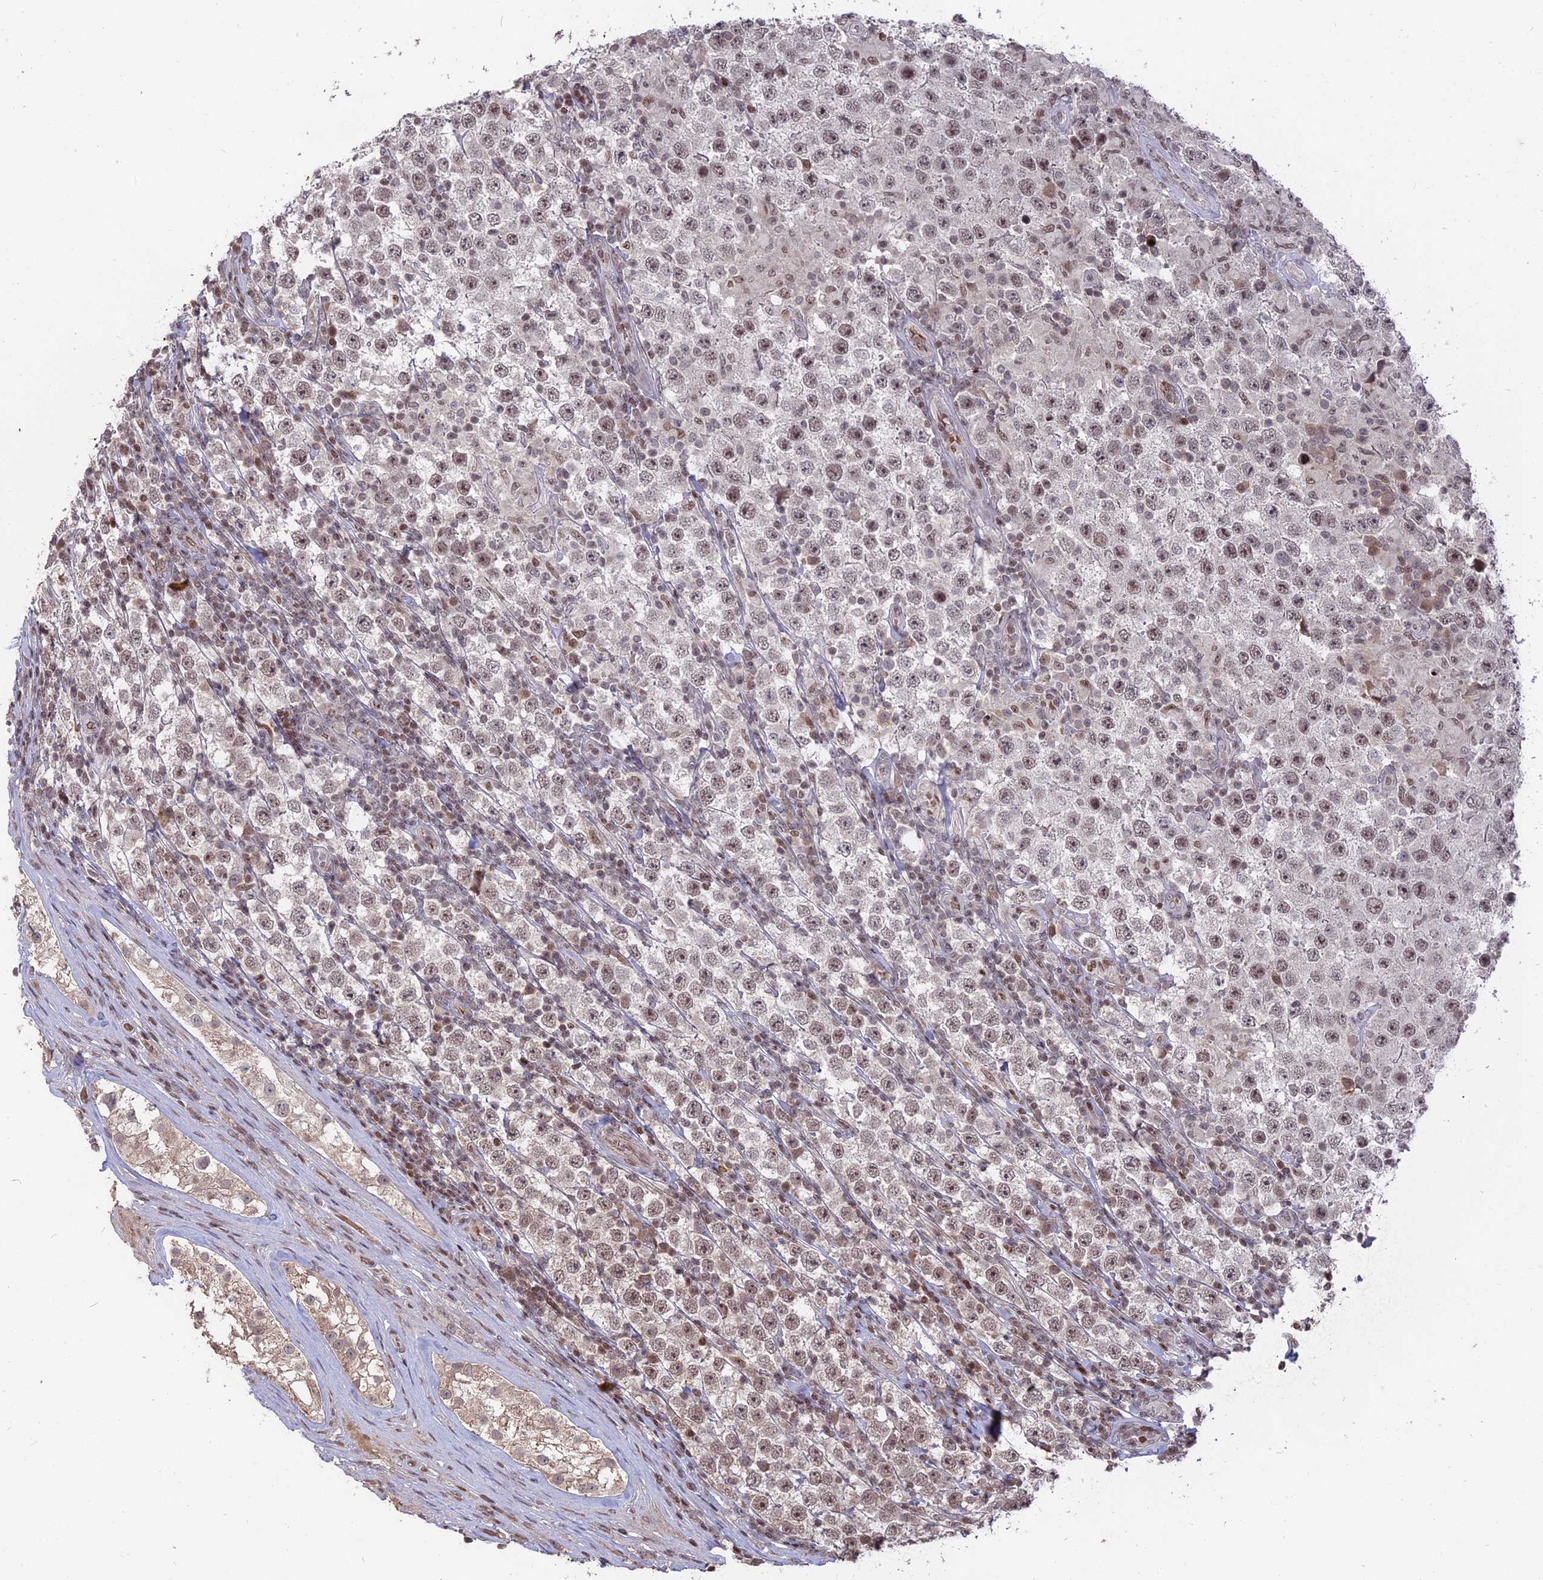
{"staining": {"intensity": "weak", "quantity": "<25%", "location": "nuclear"}, "tissue": "testis cancer", "cell_type": "Tumor cells", "image_type": "cancer", "snomed": [{"axis": "morphology", "description": "Normal tissue, NOS"}, {"axis": "morphology", "description": "Urothelial carcinoma, High grade"}, {"axis": "morphology", "description": "Seminoma, NOS"}, {"axis": "morphology", "description": "Carcinoma, Embryonal, NOS"}, {"axis": "topography", "description": "Urinary bladder"}, {"axis": "topography", "description": "Testis"}], "caption": "Immunohistochemistry histopathology image of human high-grade urothelial carcinoma (testis) stained for a protein (brown), which shows no expression in tumor cells.", "gene": "NR1H3", "patient": {"sex": "male", "age": 41}}